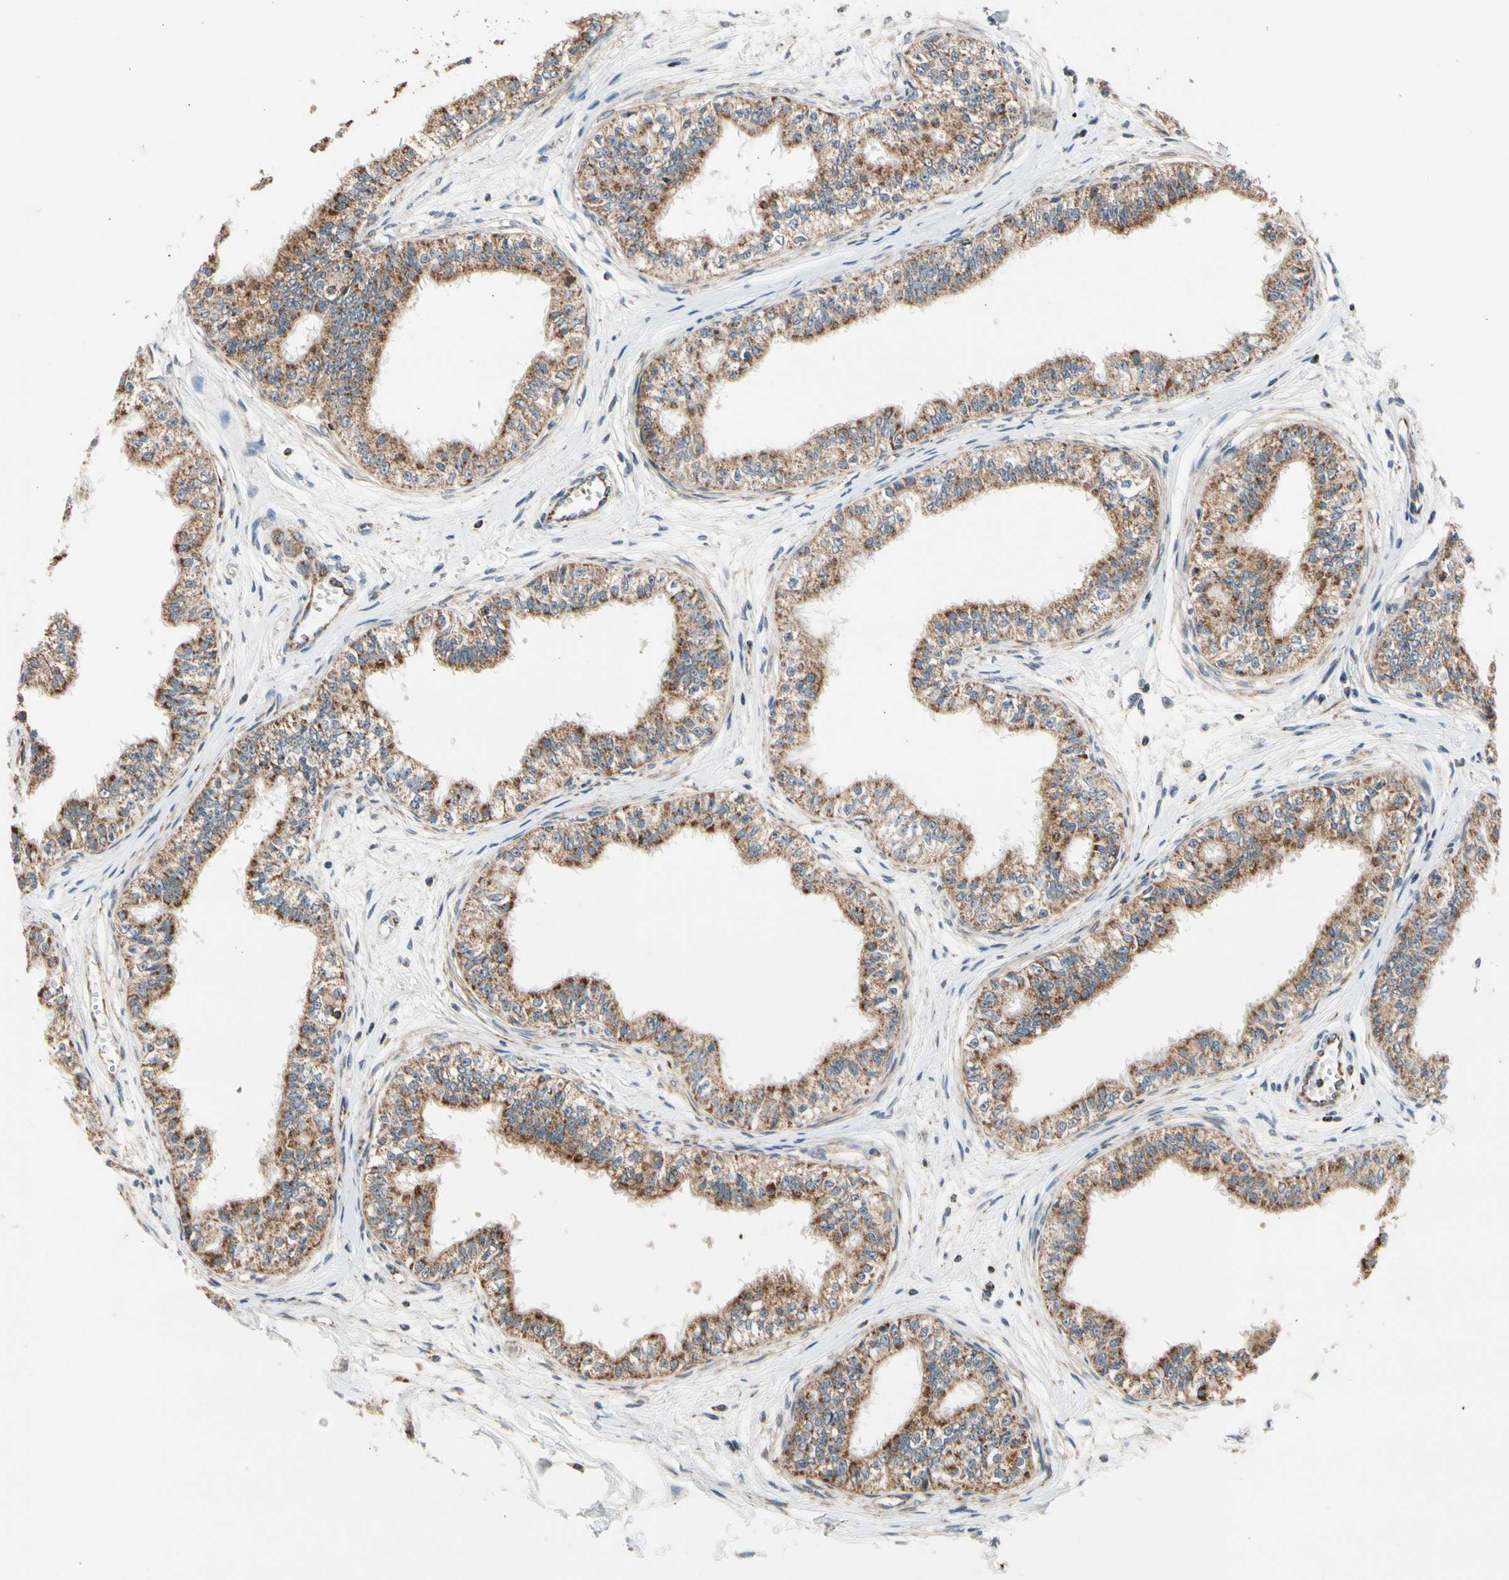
{"staining": {"intensity": "moderate", "quantity": "25%-75%", "location": "cytoplasmic/membranous"}, "tissue": "epididymis", "cell_type": "Glandular cells", "image_type": "normal", "snomed": [{"axis": "morphology", "description": "Normal tissue, NOS"}, {"axis": "morphology", "description": "Adenocarcinoma, metastatic, NOS"}, {"axis": "topography", "description": "Testis"}, {"axis": "topography", "description": "Epididymis"}], "caption": "The micrograph displays immunohistochemical staining of normal epididymis. There is moderate cytoplasmic/membranous positivity is identified in about 25%-75% of glandular cells.", "gene": "KHDC4", "patient": {"sex": "male", "age": 26}}